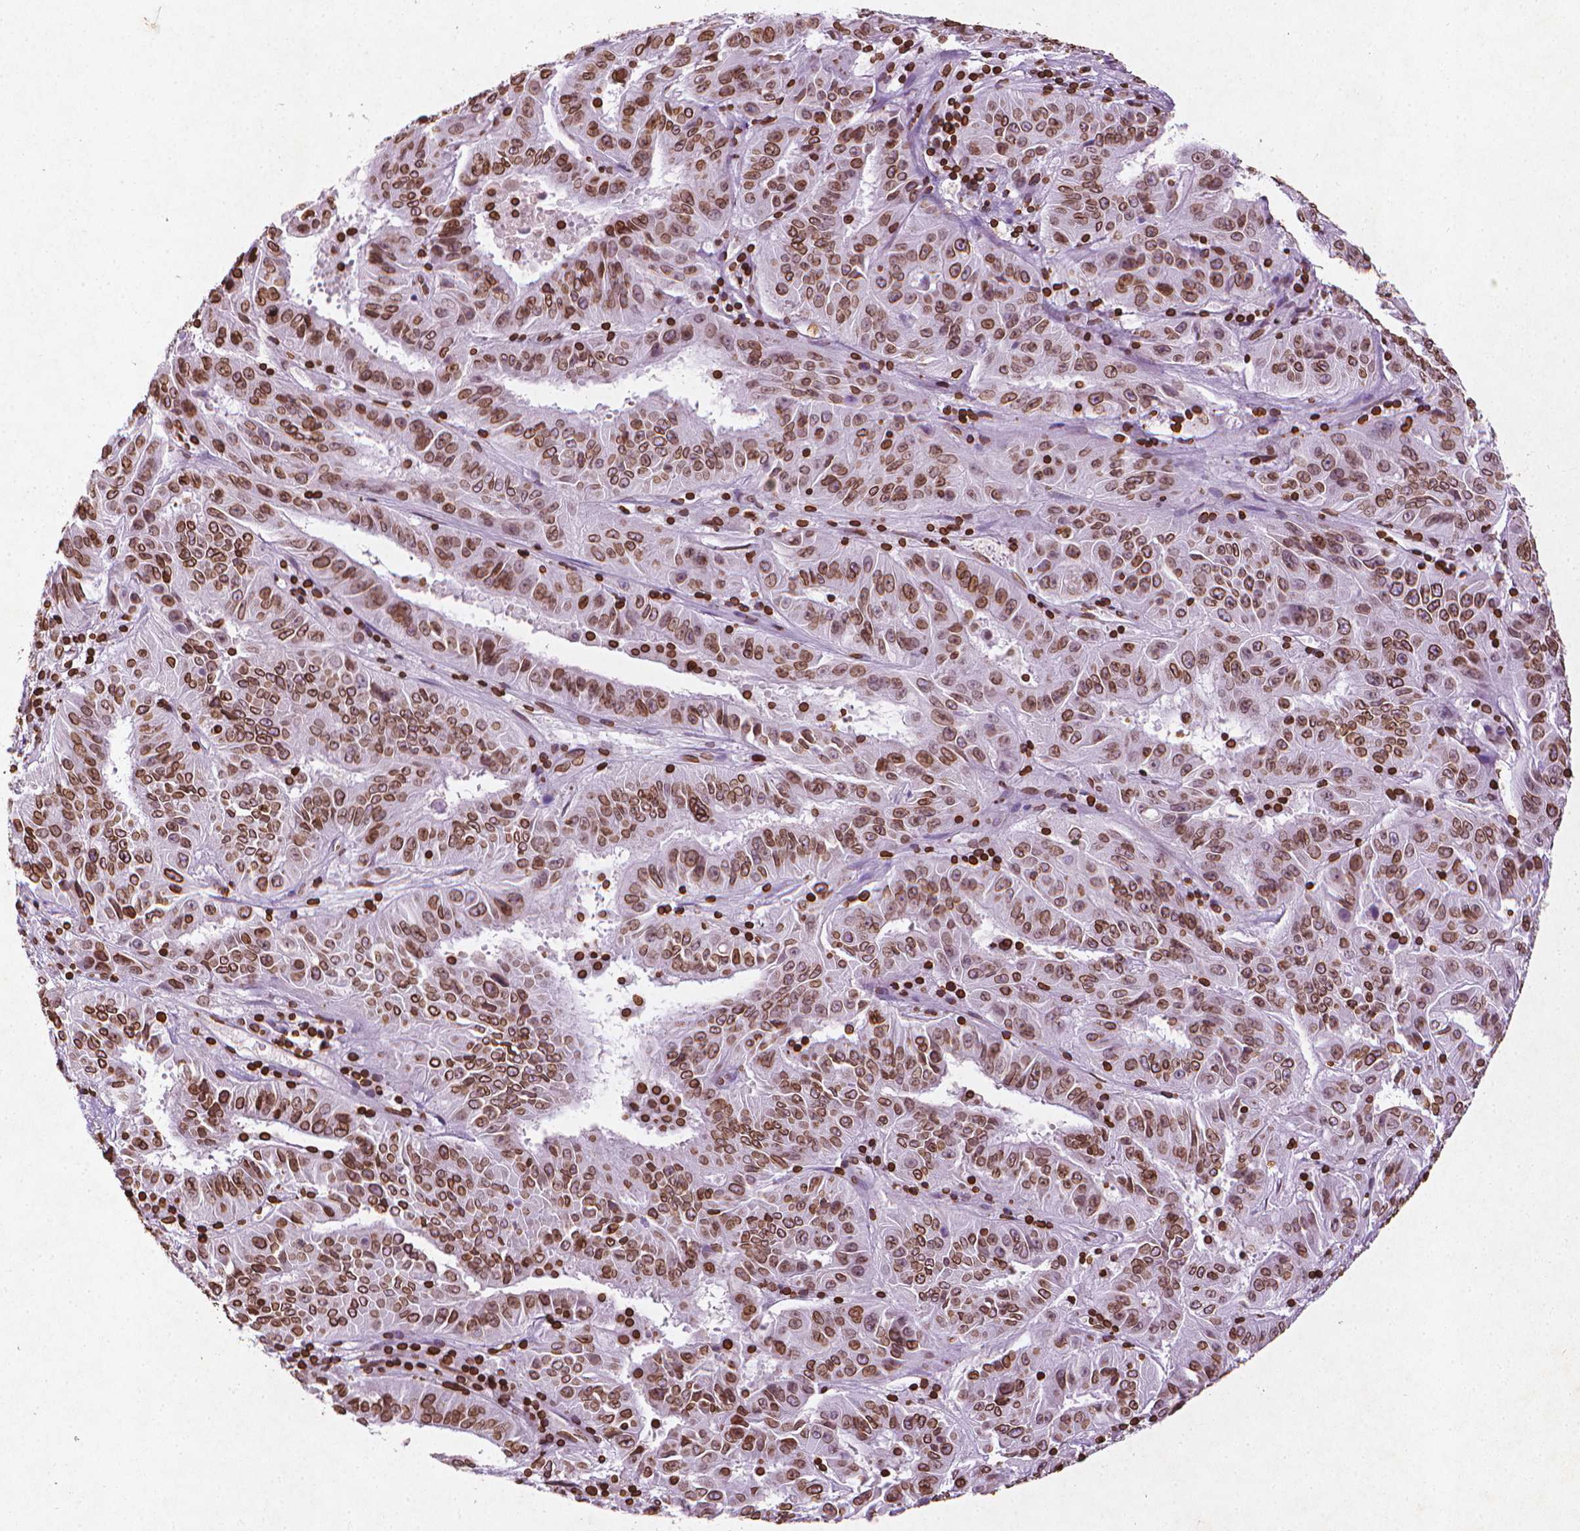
{"staining": {"intensity": "moderate", "quantity": ">75%", "location": "cytoplasmic/membranous,nuclear"}, "tissue": "pancreatic cancer", "cell_type": "Tumor cells", "image_type": "cancer", "snomed": [{"axis": "morphology", "description": "Adenocarcinoma, NOS"}, {"axis": "topography", "description": "Pancreas"}], "caption": "Immunohistochemistry of pancreatic adenocarcinoma demonstrates medium levels of moderate cytoplasmic/membranous and nuclear expression in approximately >75% of tumor cells.", "gene": "LMNB1", "patient": {"sex": "male", "age": 63}}